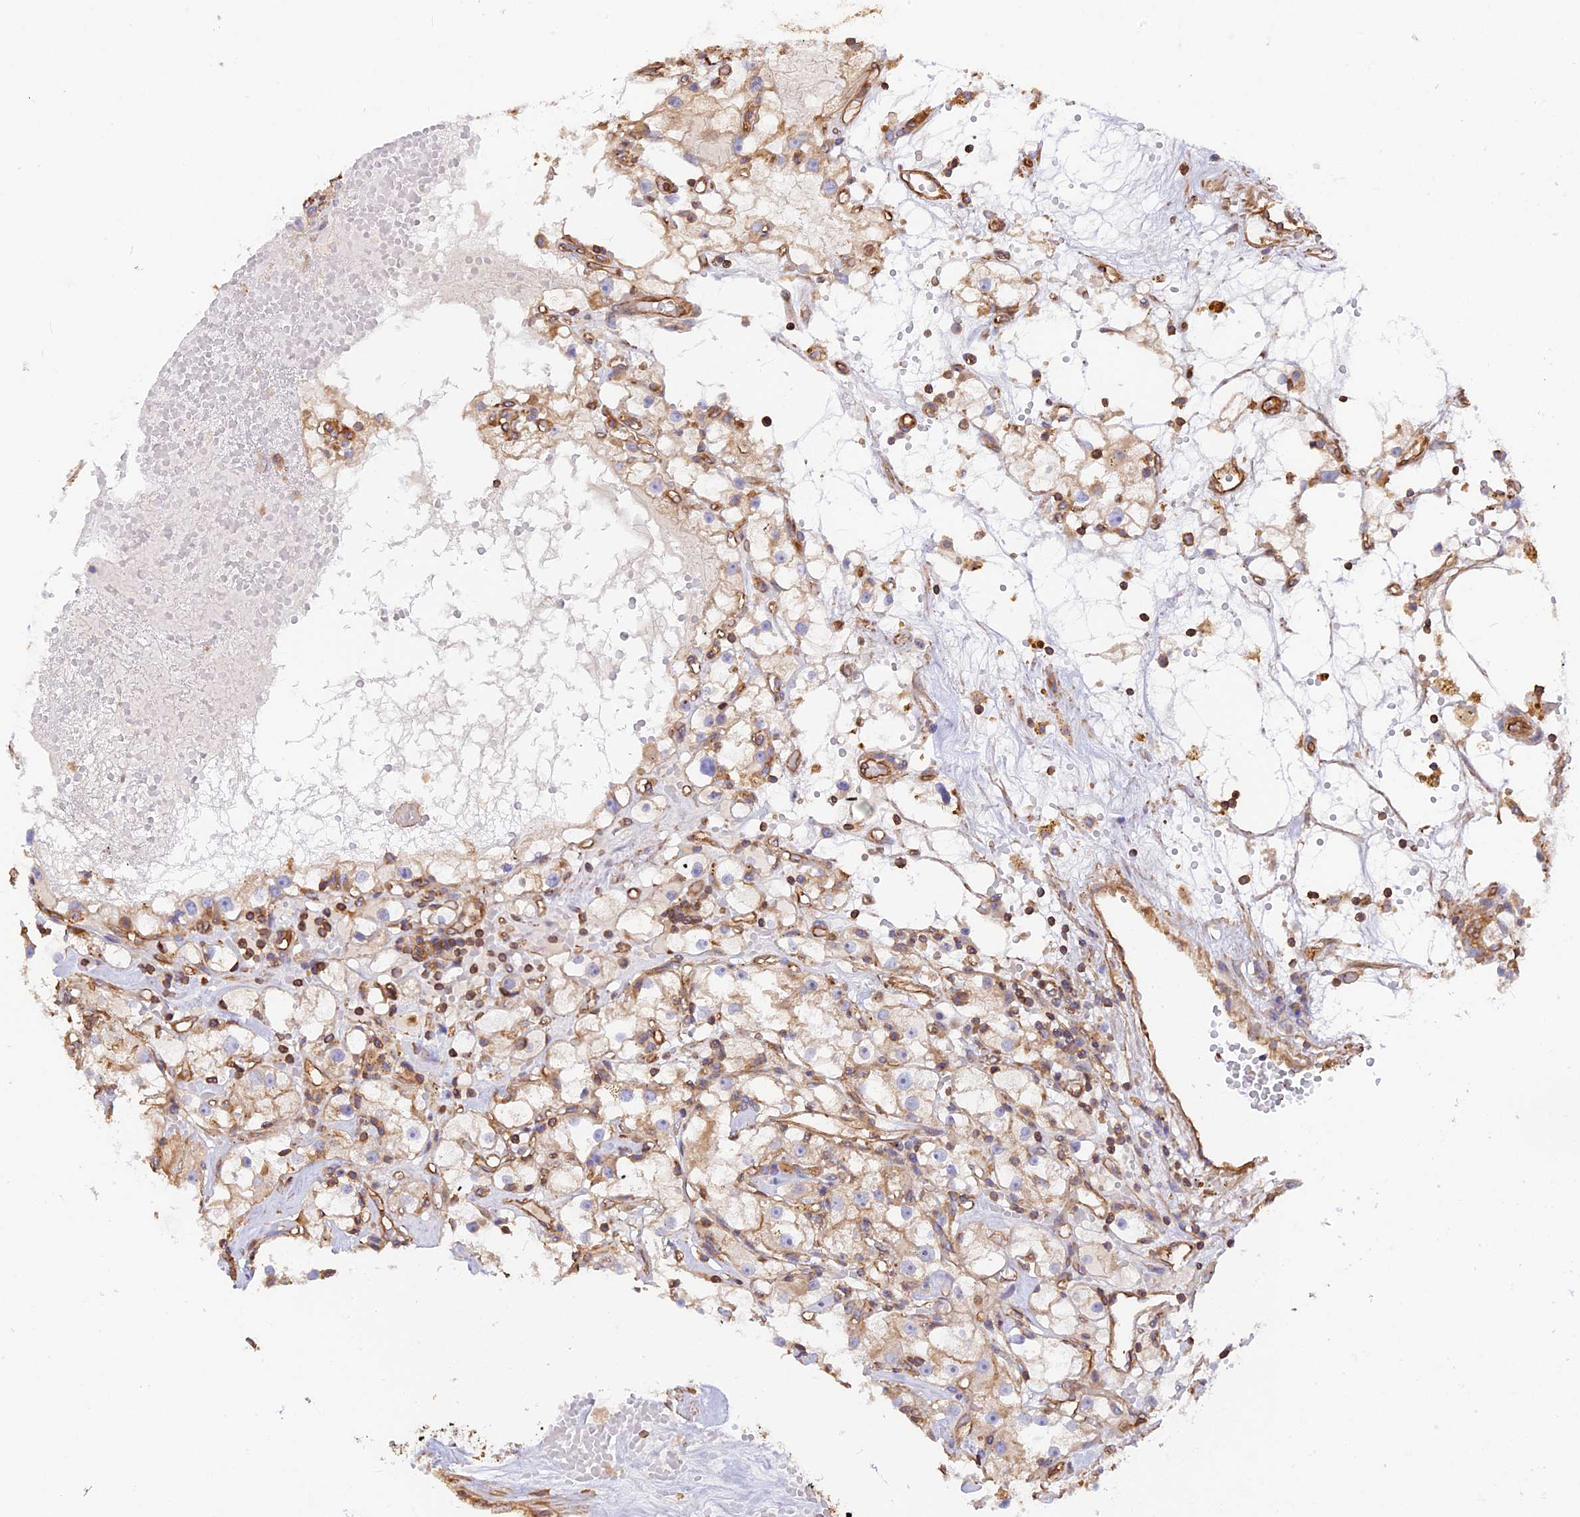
{"staining": {"intensity": "weak", "quantity": "<25%", "location": "cytoplasmic/membranous"}, "tissue": "renal cancer", "cell_type": "Tumor cells", "image_type": "cancer", "snomed": [{"axis": "morphology", "description": "Adenocarcinoma, NOS"}, {"axis": "topography", "description": "Kidney"}], "caption": "High magnification brightfield microscopy of renal cancer stained with DAB (brown) and counterstained with hematoxylin (blue): tumor cells show no significant positivity.", "gene": "VPS18", "patient": {"sex": "male", "age": 56}}